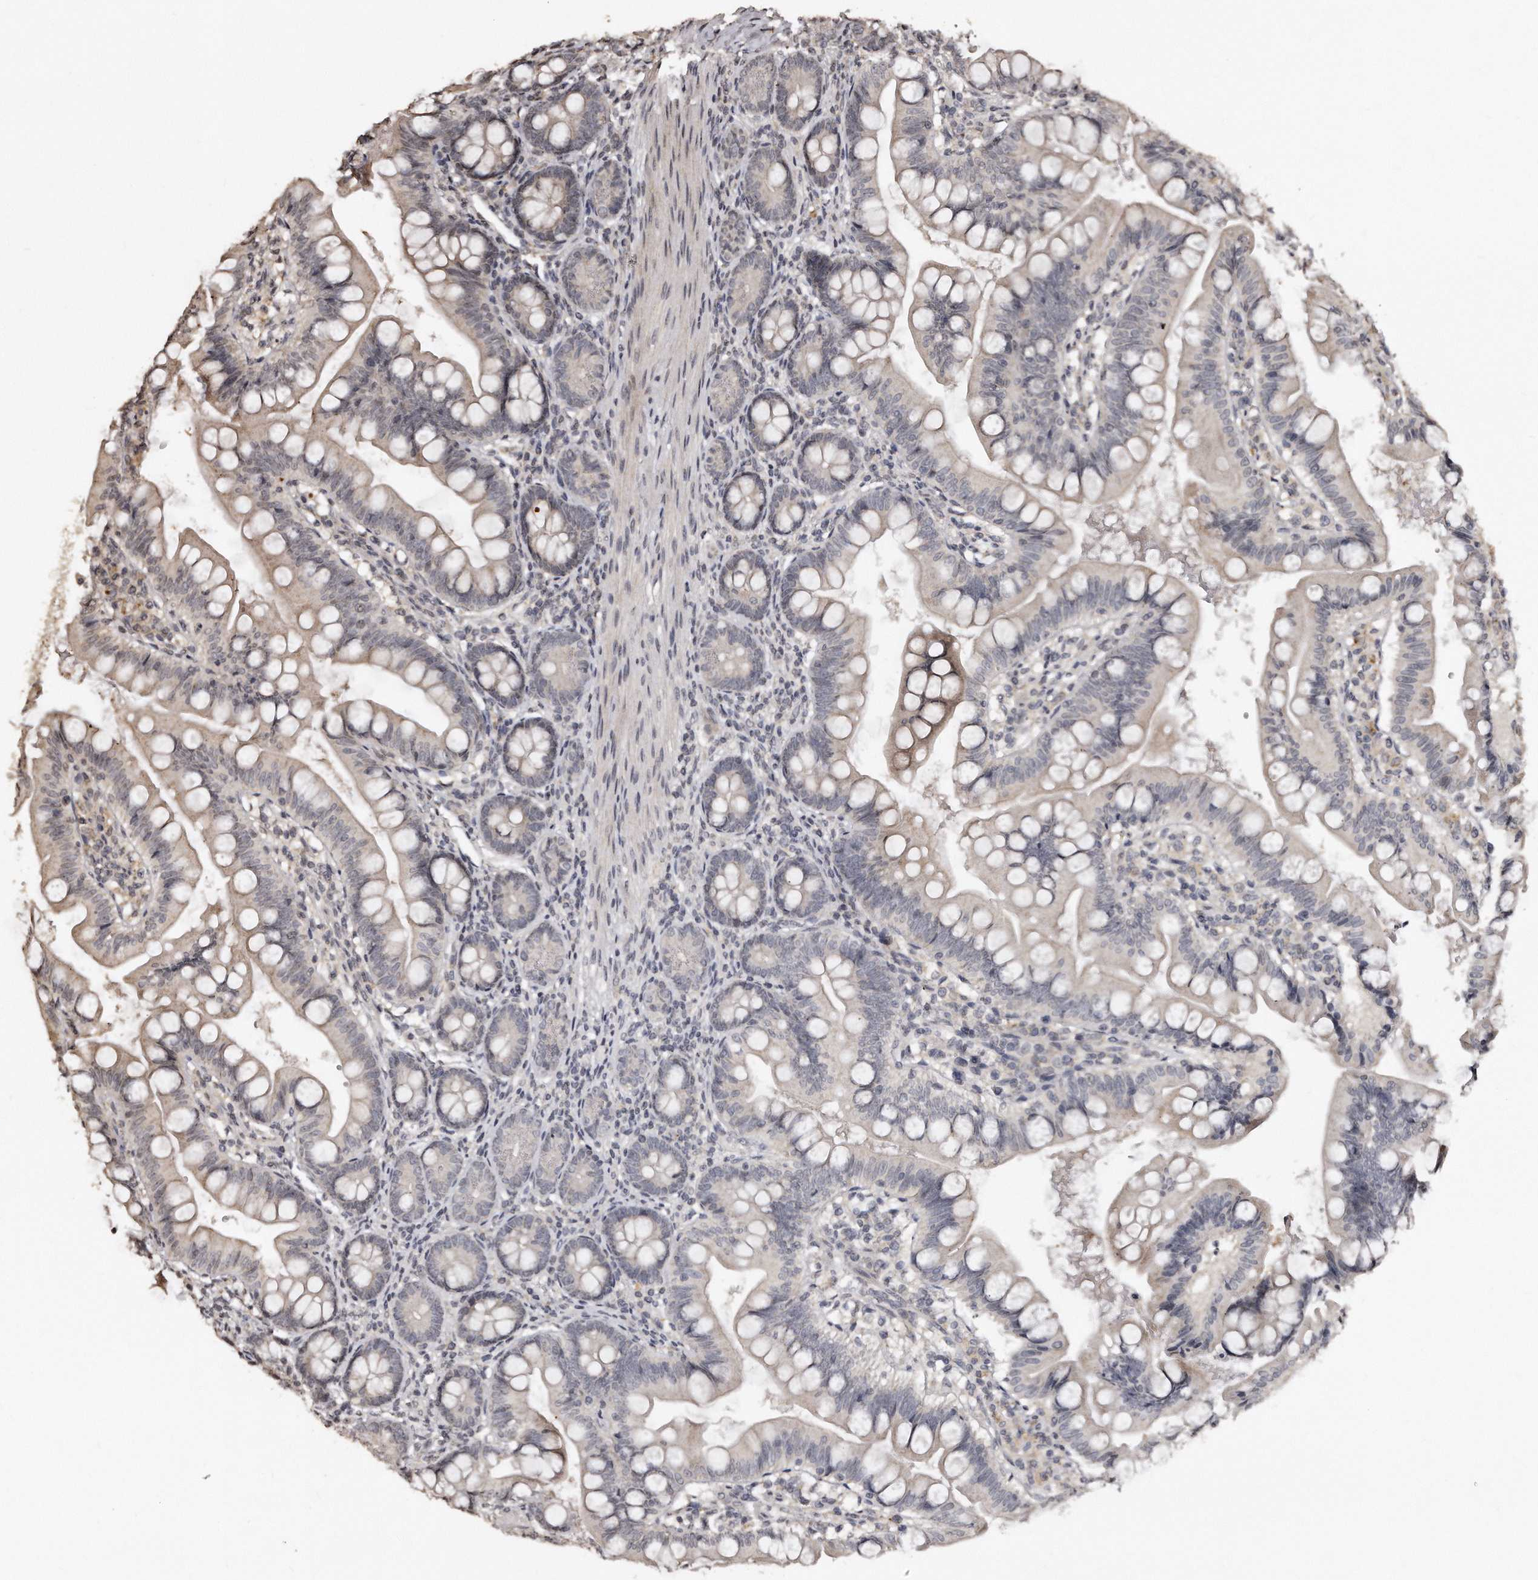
{"staining": {"intensity": "weak", "quantity": "<25%", "location": "cytoplasmic/membranous"}, "tissue": "small intestine", "cell_type": "Glandular cells", "image_type": "normal", "snomed": [{"axis": "morphology", "description": "Normal tissue, NOS"}, {"axis": "topography", "description": "Small intestine"}], "caption": "A high-resolution image shows immunohistochemistry (IHC) staining of benign small intestine, which exhibits no significant staining in glandular cells.", "gene": "TSHR", "patient": {"sex": "male", "age": 7}}